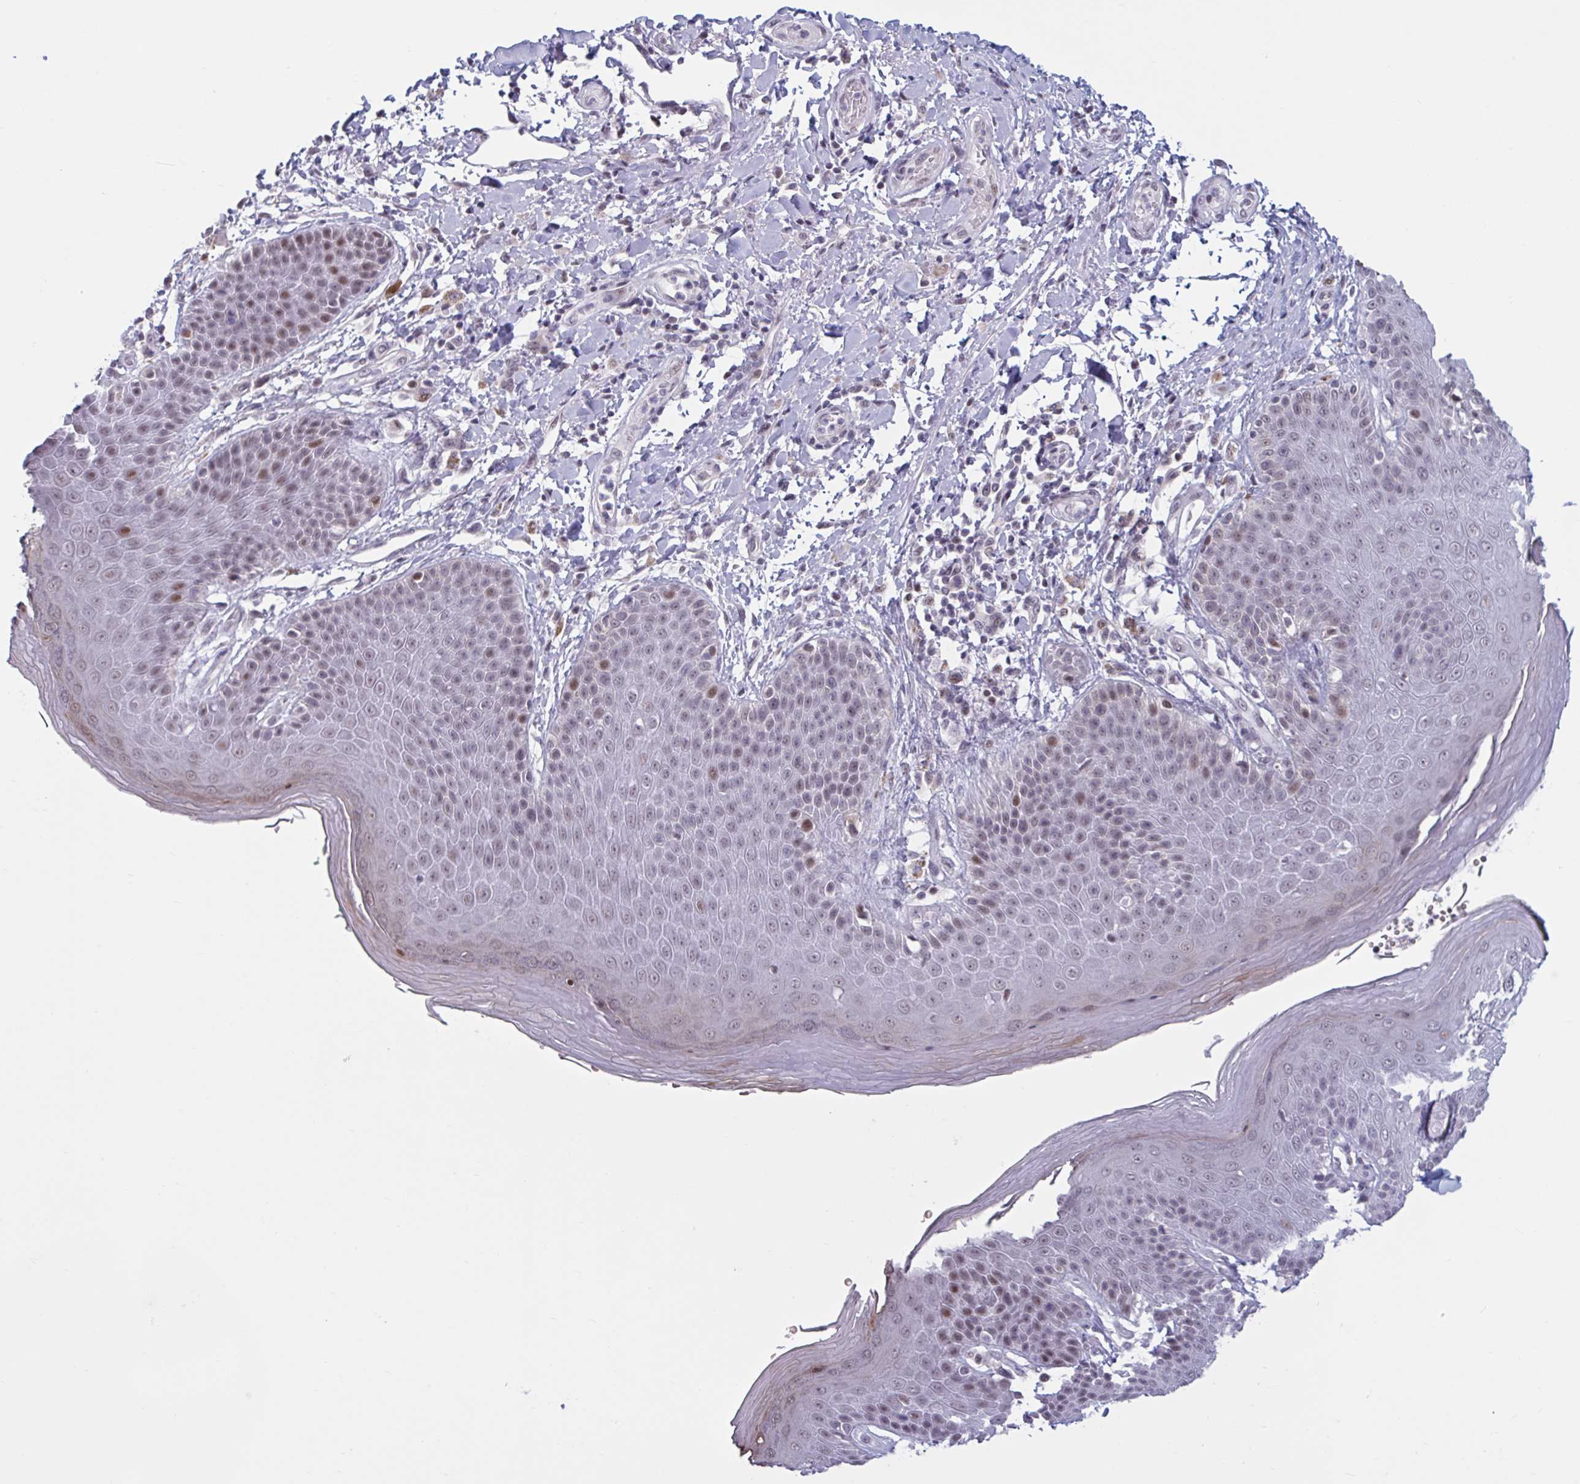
{"staining": {"intensity": "moderate", "quantity": "<25%", "location": "nuclear"}, "tissue": "skin", "cell_type": "Epidermal cells", "image_type": "normal", "snomed": [{"axis": "morphology", "description": "Normal tissue, NOS"}, {"axis": "topography", "description": "Peripheral nerve tissue"}], "caption": "Normal skin reveals moderate nuclear positivity in about <25% of epidermal cells, visualized by immunohistochemistry.", "gene": "HSD17B6", "patient": {"sex": "male", "age": 51}}